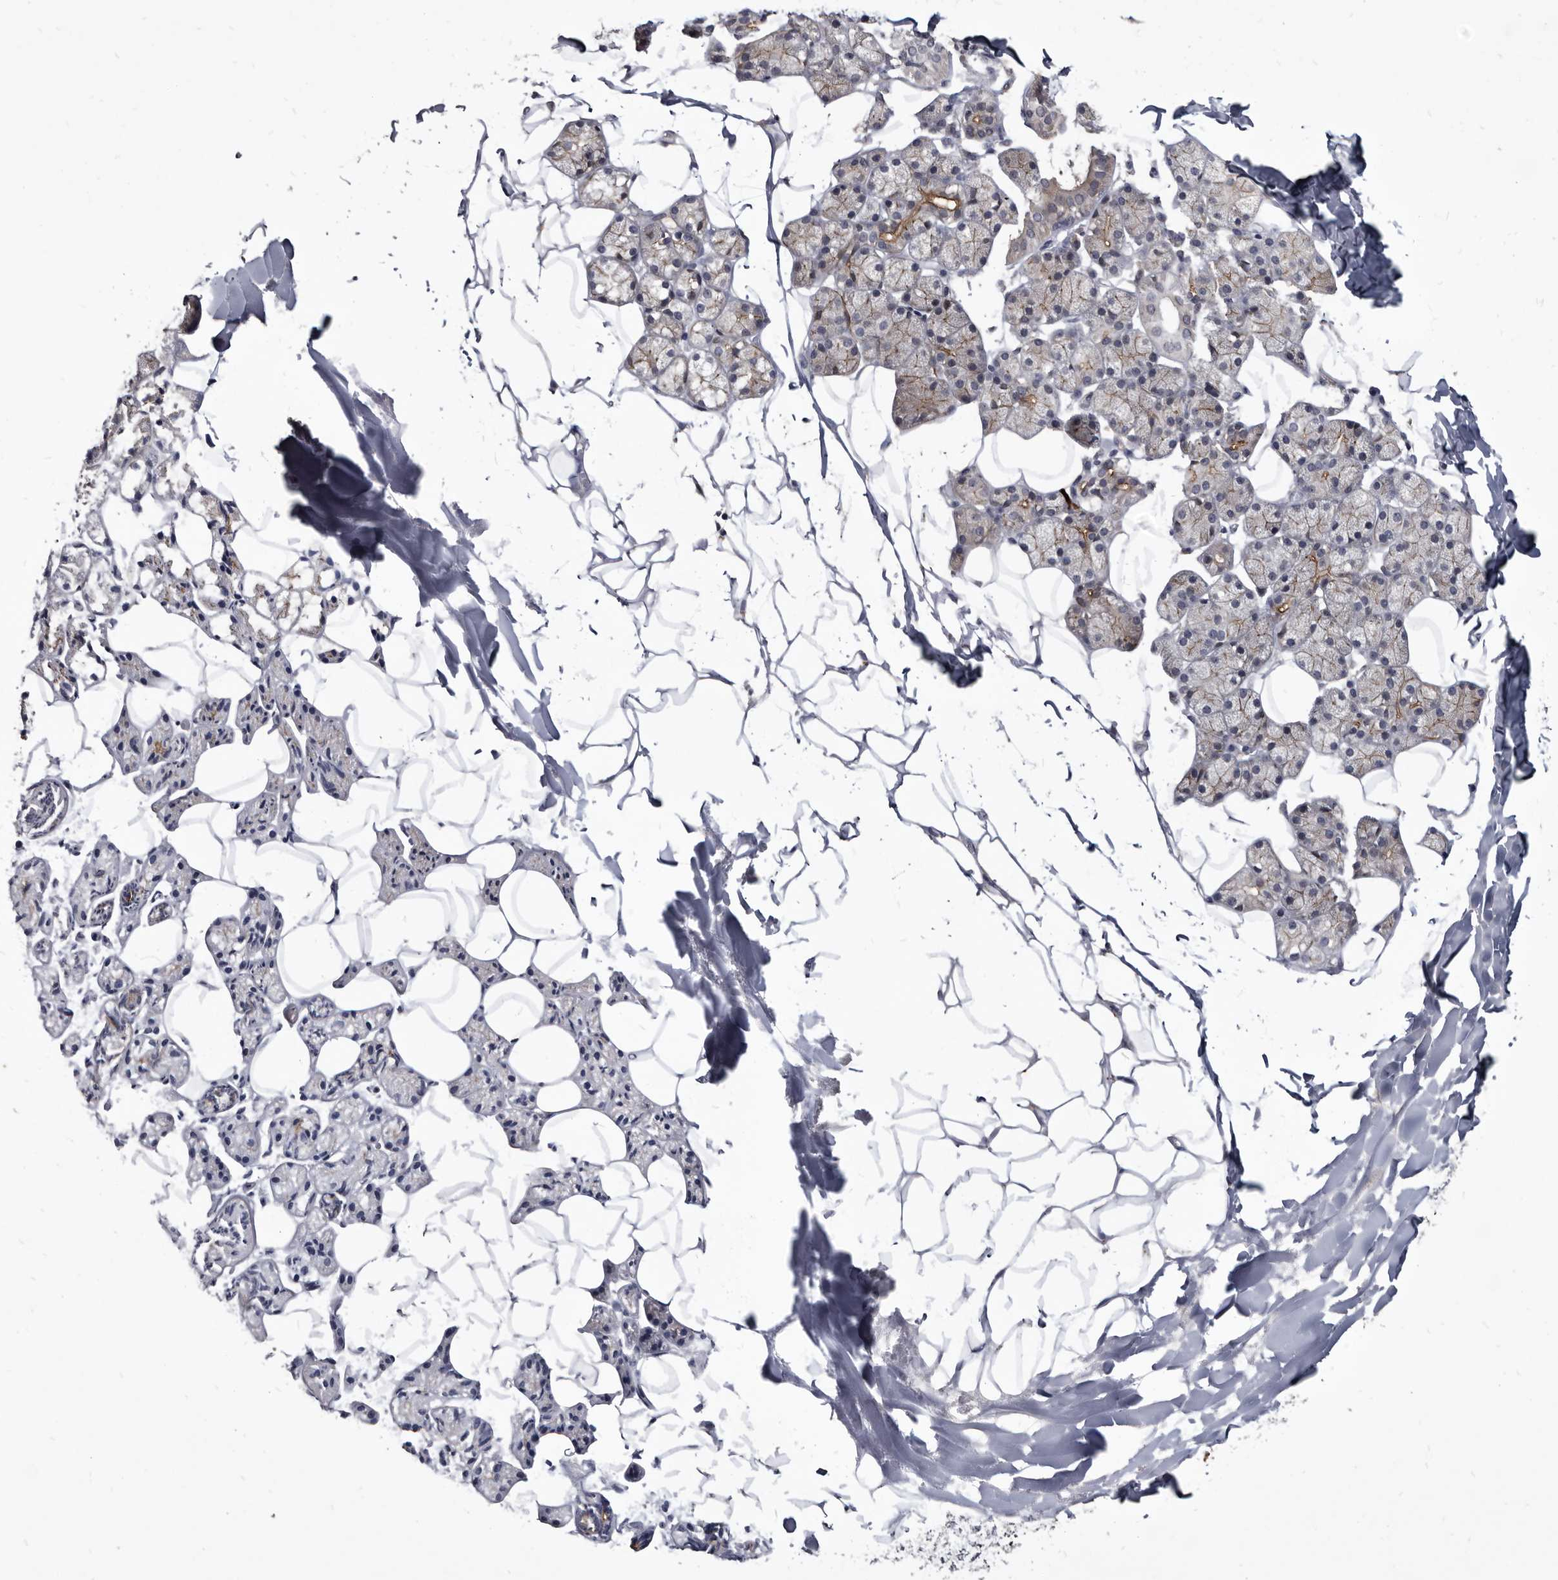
{"staining": {"intensity": "moderate", "quantity": "25%-75%", "location": "cytoplasmic/membranous"}, "tissue": "salivary gland", "cell_type": "Glandular cells", "image_type": "normal", "snomed": [{"axis": "morphology", "description": "Normal tissue, NOS"}, {"axis": "topography", "description": "Salivary gland"}], "caption": "Unremarkable salivary gland exhibits moderate cytoplasmic/membranous expression in about 25%-75% of glandular cells, visualized by immunohistochemistry.", "gene": "PROM1", "patient": {"sex": "female", "age": 33}}